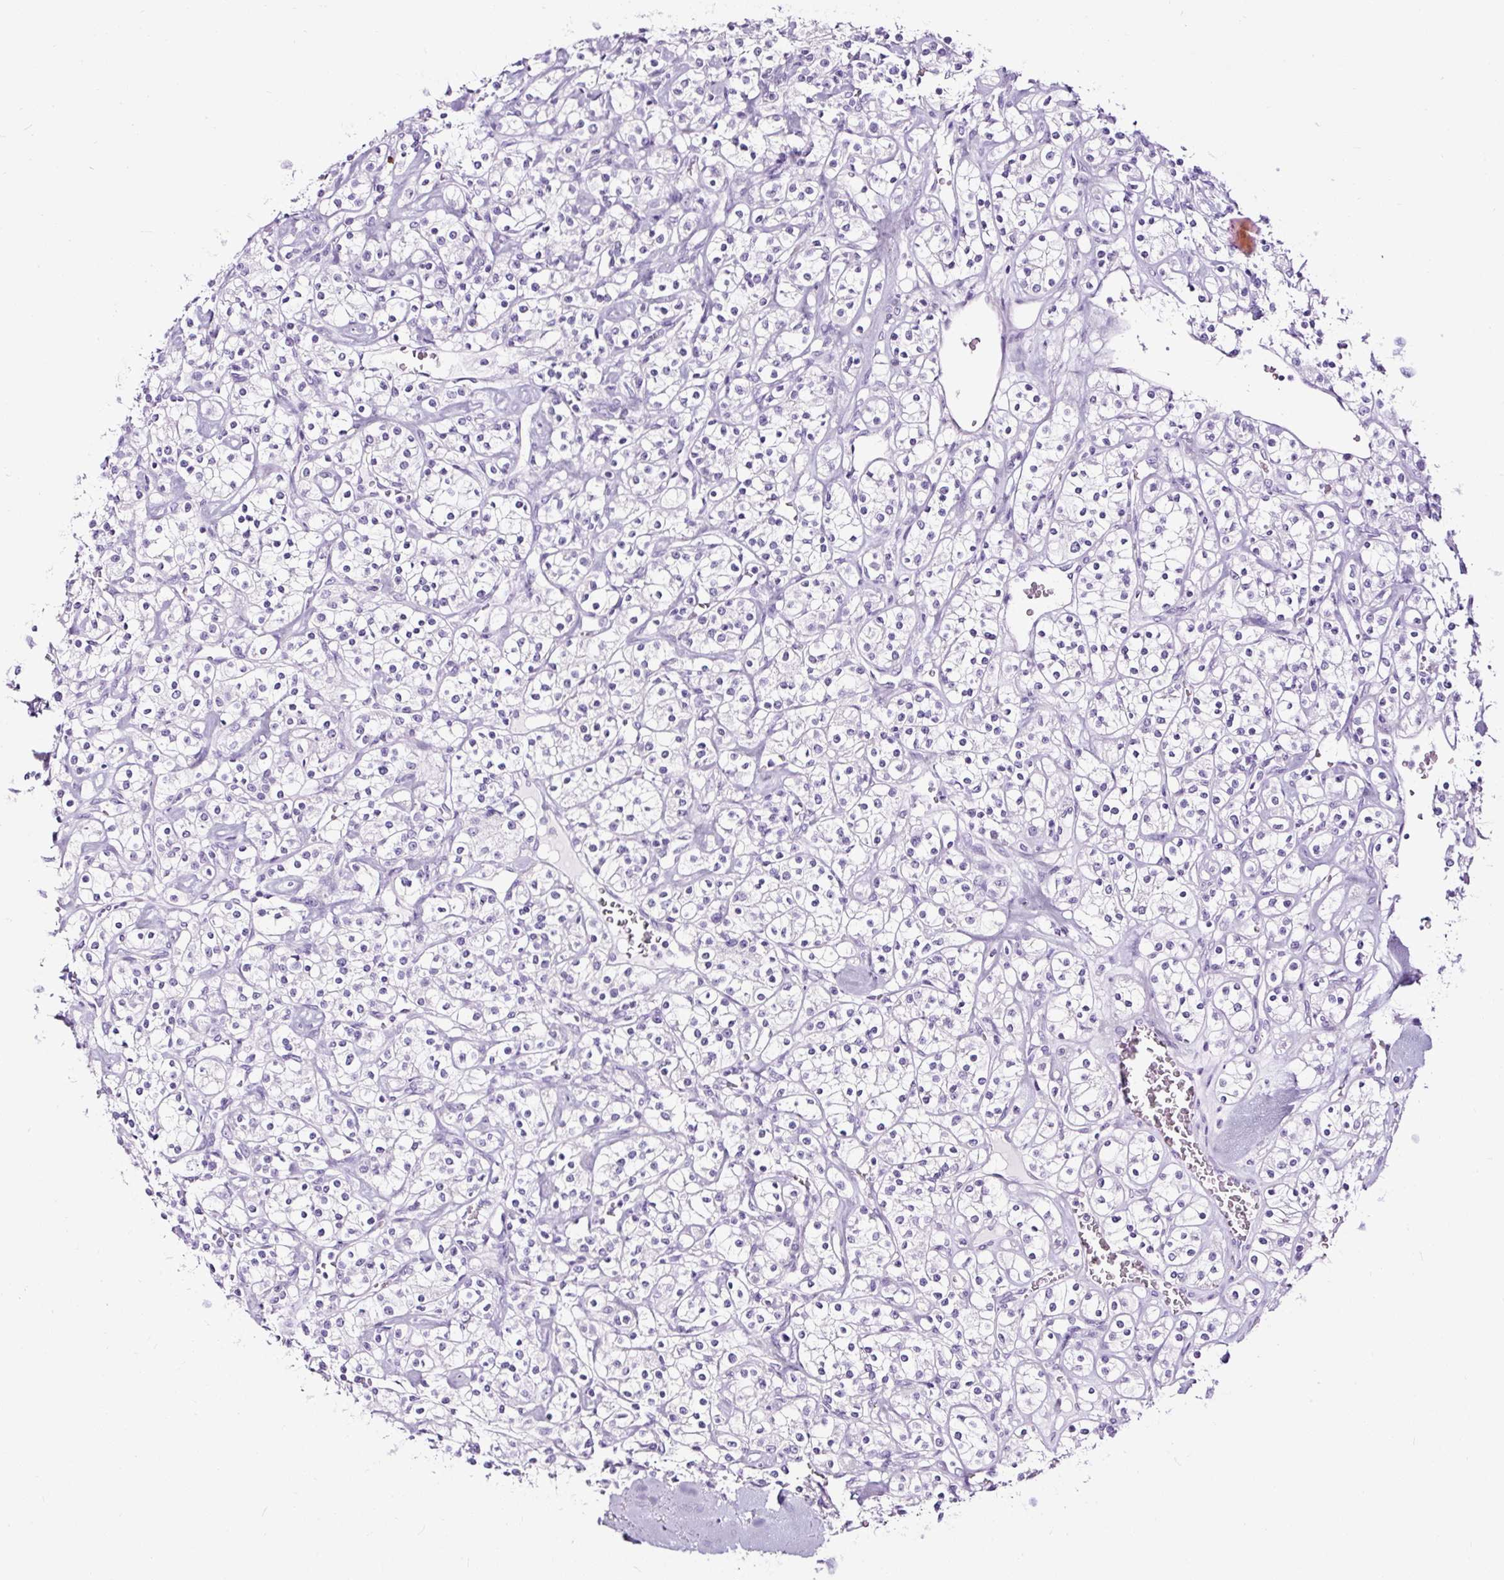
{"staining": {"intensity": "negative", "quantity": "none", "location": "none"}, "tissue": "renal cancer", "cell_type": "Tumor cells", "image_type": "cancer", "snomed": [{"axis": "morphology", "description": "Adenocarcinoma, NOS"}, {"axis": "topography", "description": "Kidney"}], "caption": "Immunohistochemistry histopathology image of human renal adenocarcinoma stained for a protein (brown), which shows no positivity in tumor cells.", "gene": "NPHS2", "patient": {"sex": "male", "age": 77}}